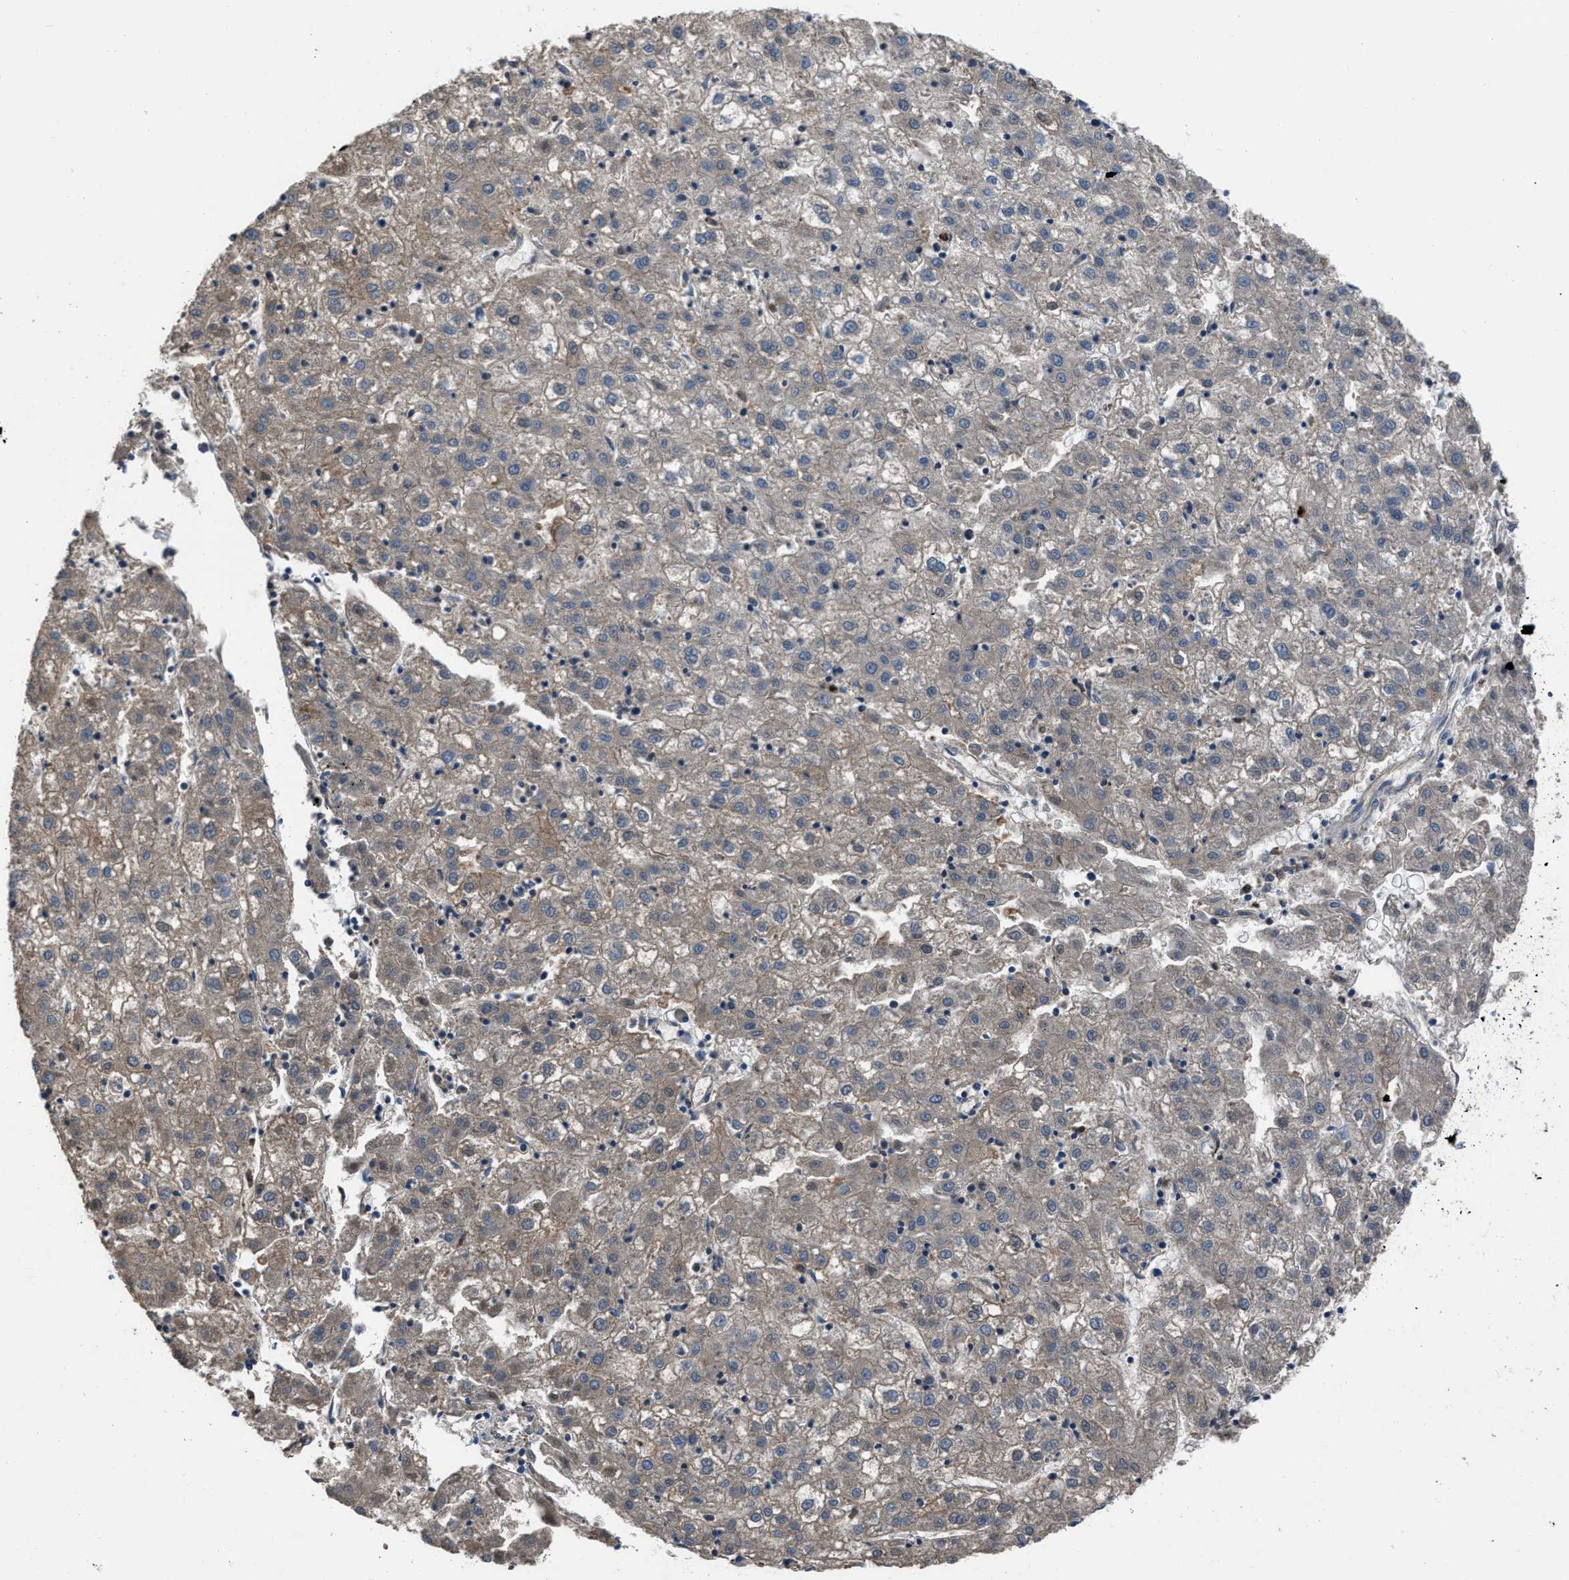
{"staining": {"intensity": "weak", "quantity": "25%-75%", "location": "cytoplasmic/membranous"}, "tissue": "liver cancer", "cell_type": "Tumor cells", "image_type": "cancer", "snomed": [{"axis": "morphology", "description": "Carcinoma, Hepatocellular, NOS"}, {"axis": "topography", "description": "Liver"}], "caption": "Human liver cancer stained for a protein (brown) exhibits weak cytoplasmic/membranous positive positivity in about 25%-75% of tumor cells.", "gene": "USP25", "patient": {"sex": "male", "age": 72}}